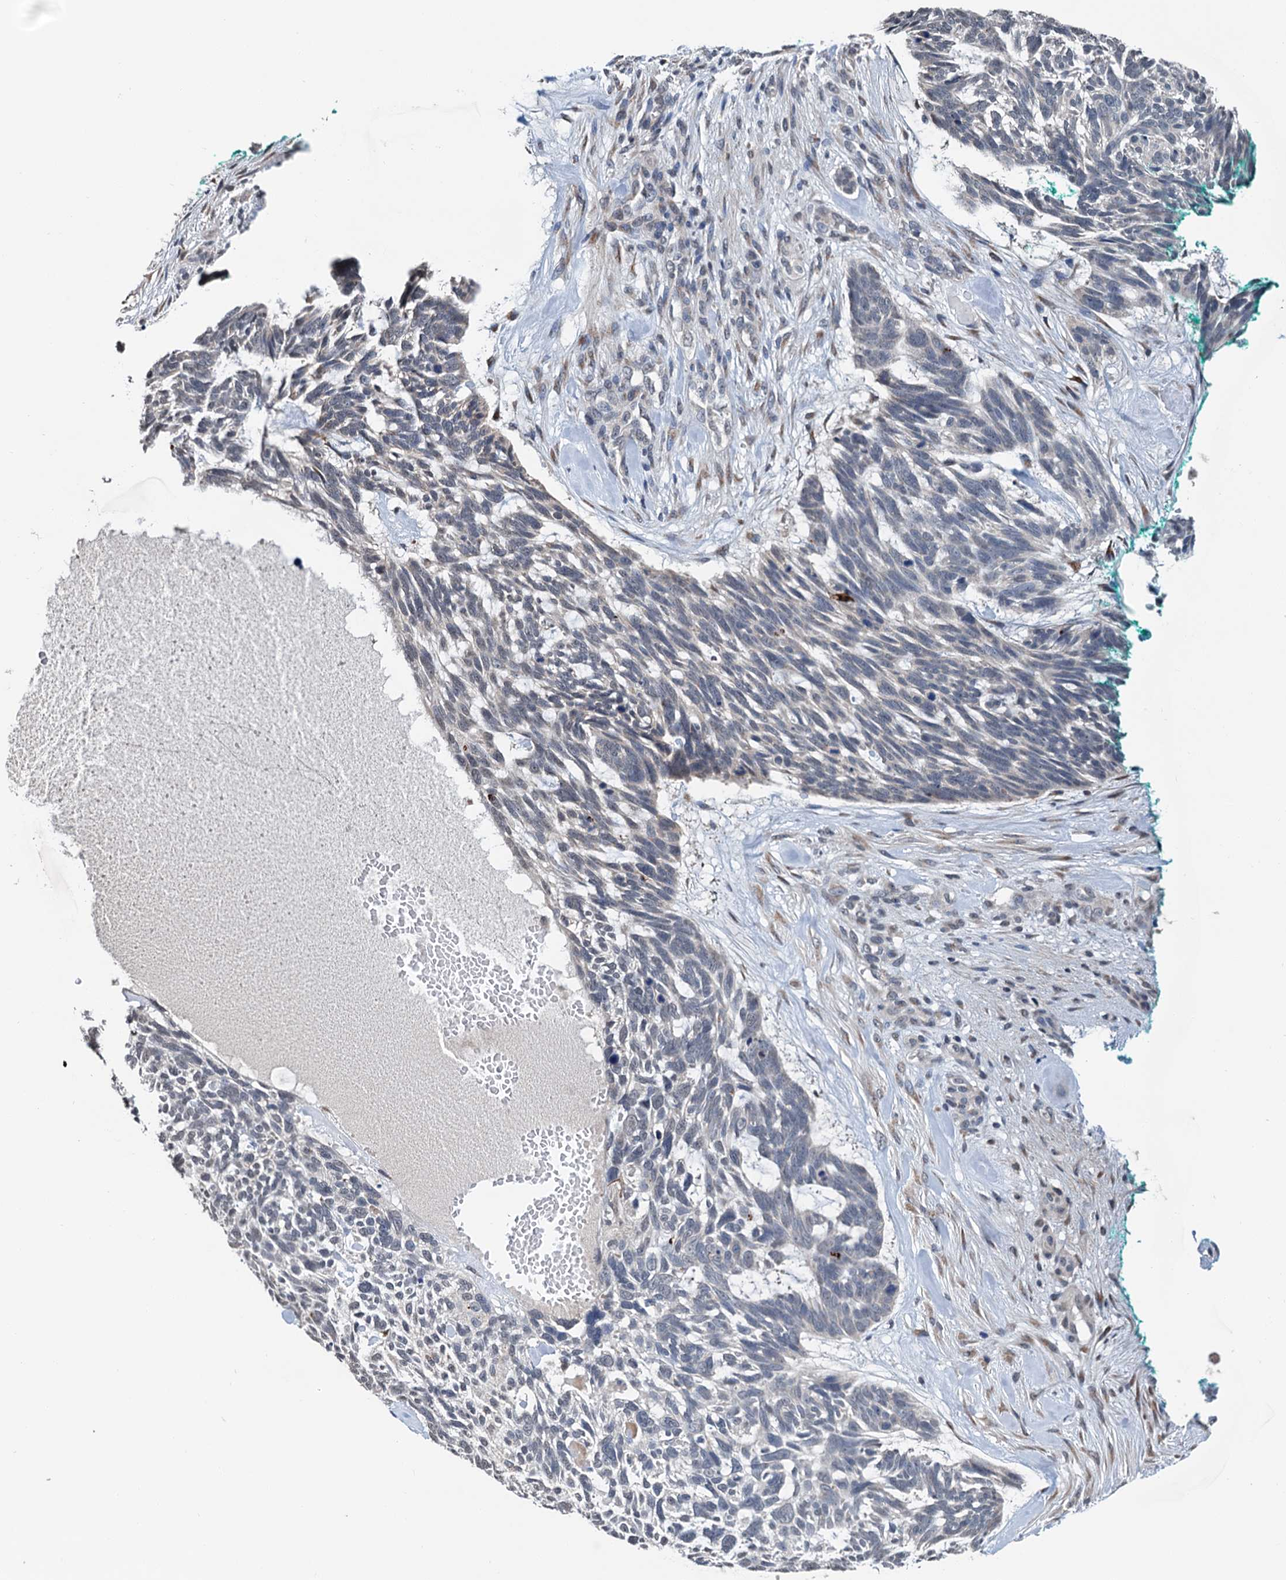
{"staining": {"intensity": "negative", "quantity": "none", "location": "none"}, "tissue": "skin cancer", "cell_type": "Tumor cells", "image_type": "cancer", "snomed": [{"axis": "morphology", "description": "Basal cell carcinoma"}, {"axis": "topography", "description": "Skin"}], "caption": "This image is of skin cancer stained with IHC to label a protein in brown with the nuclei are counter-stained blue. There is no staining in tumor cells. Nuclei are stained in blue.", "gene": "SHLD1", "patient": {"sex": "male", "age": 88}}